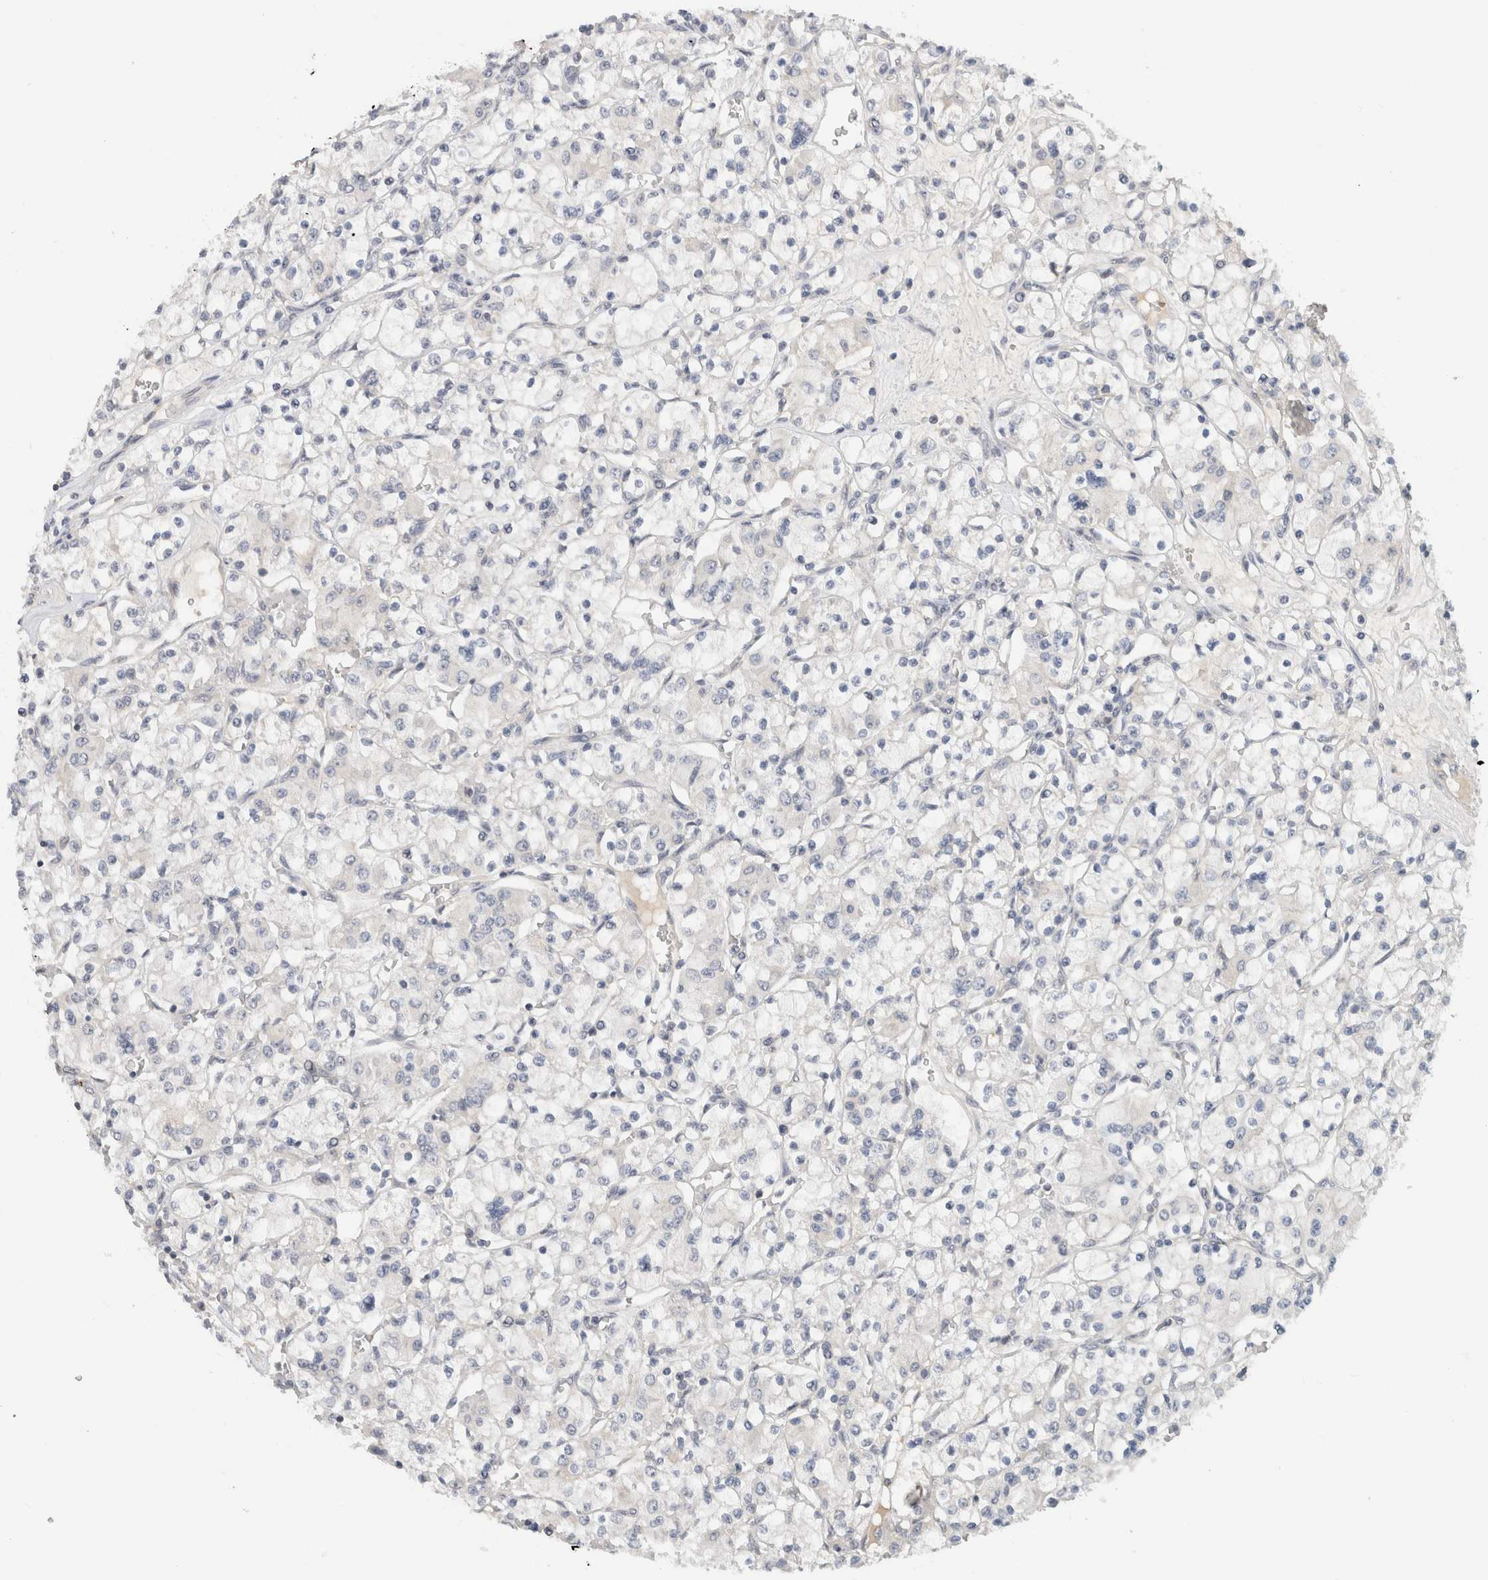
{"staining": {"intensity": "negative", "quantity": "none", "location": "none"}, "tissue": "renal cancer", "cell_type": "Tumor cells", "image_type": "cancer", "snomed": [{"axis": "morphology", "description": "Adenocarcinoma, NOS"}, {"axis": "topography", "description": "Kidney"}], "caption": "Adenocarcinoma (renal) stained for a protein using IHC reveals no staining tumor cells.", "gene": "HCN3", "patient": {"sex": "female", "age": 59}}